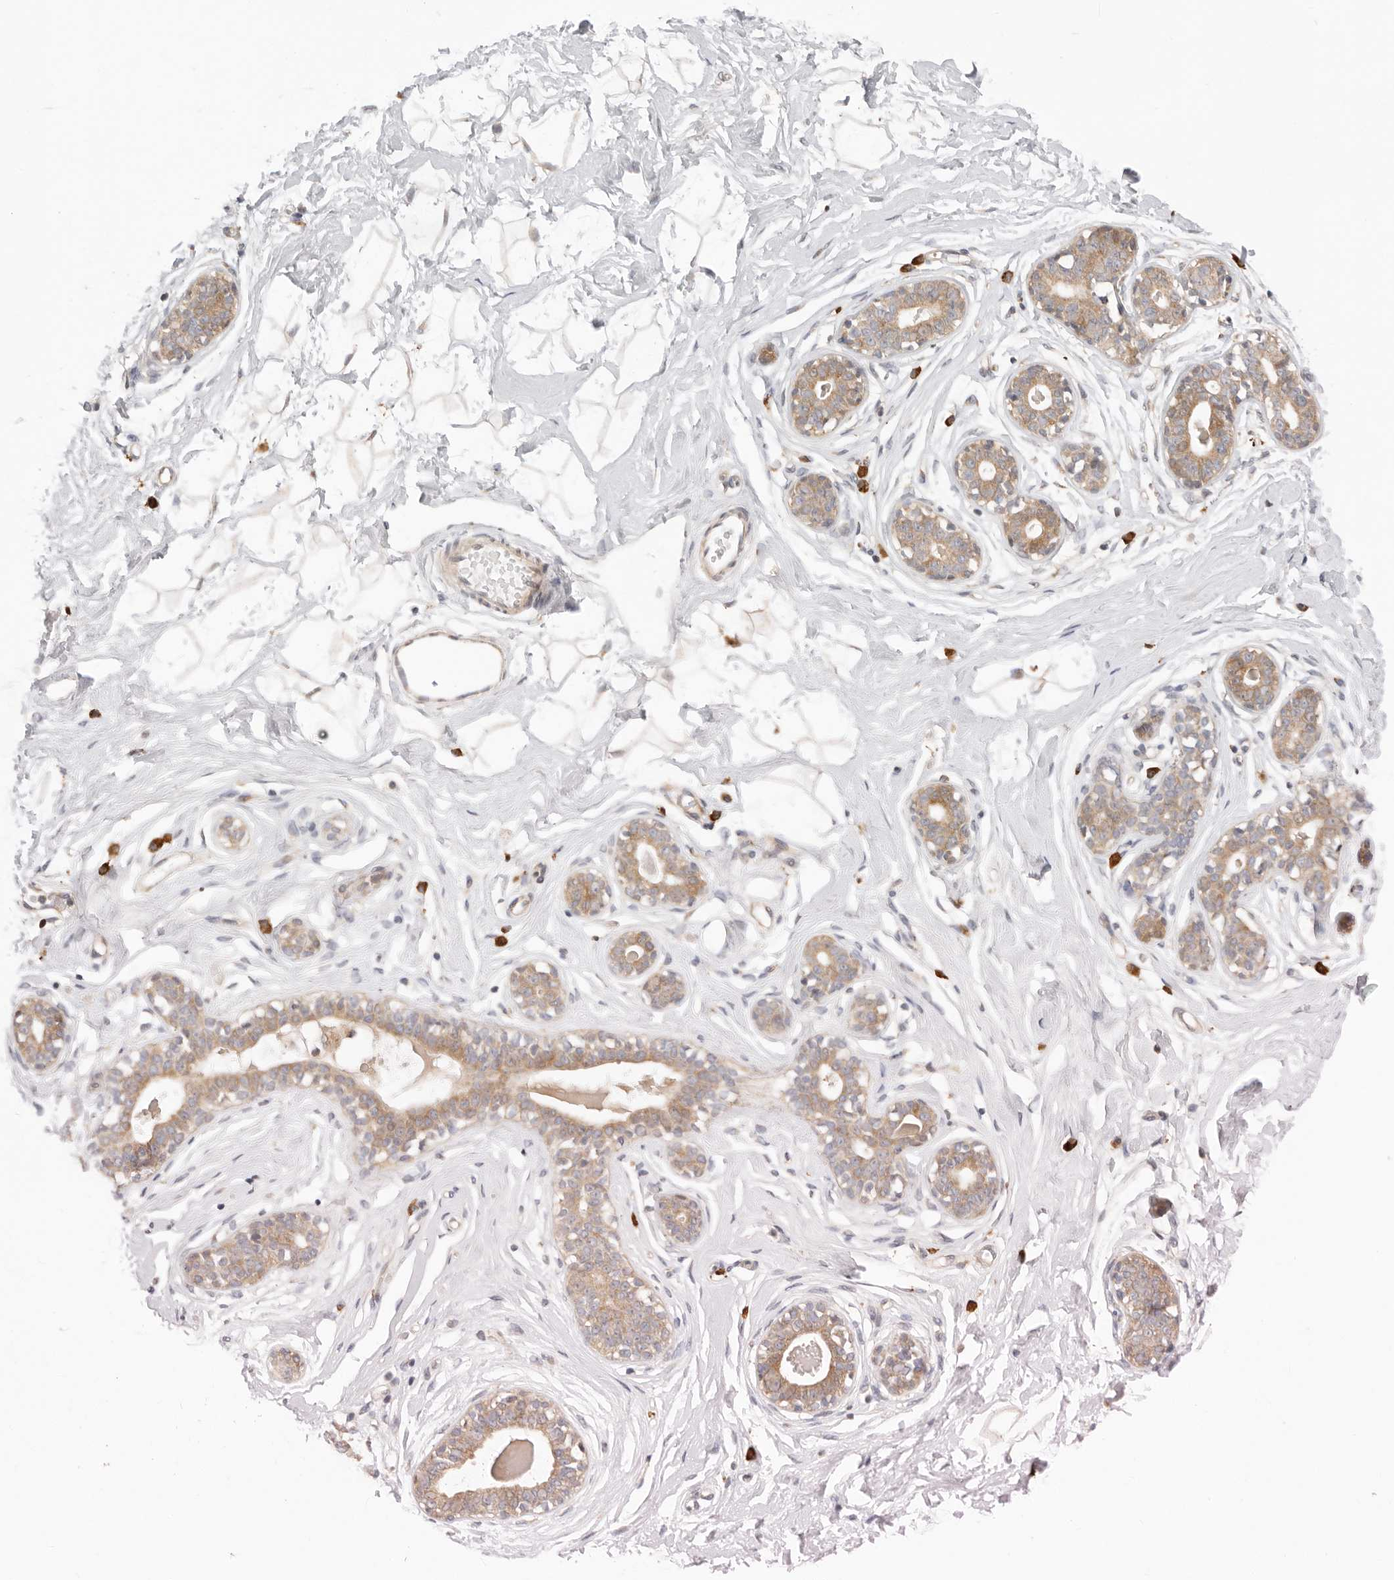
{"staining": {"intensity": "negative", "quantity": "none", "location": "none"}, "tissue": "breast", "cell_type": "Adipocytes", "image_type": "normal", "snomed": [{"axis": "morphology", "description": "Normal tissue, NOS"}, {"axis": "morphology", "description": "Adenoma, NOS"}, {"axis": "topography", "description": "Breast"}], "caption": "An immunohistochemistry histopathology image of benign breast is shown. There is no staining in adipocytes of breast. (DAB (3,3'-diaminobenzidine) immunohistochemistry (IHC) visualized using brightfield microscopy, high magnification).", "gene": "USH1C", "patient": {"sex": "female", "age": 23}}